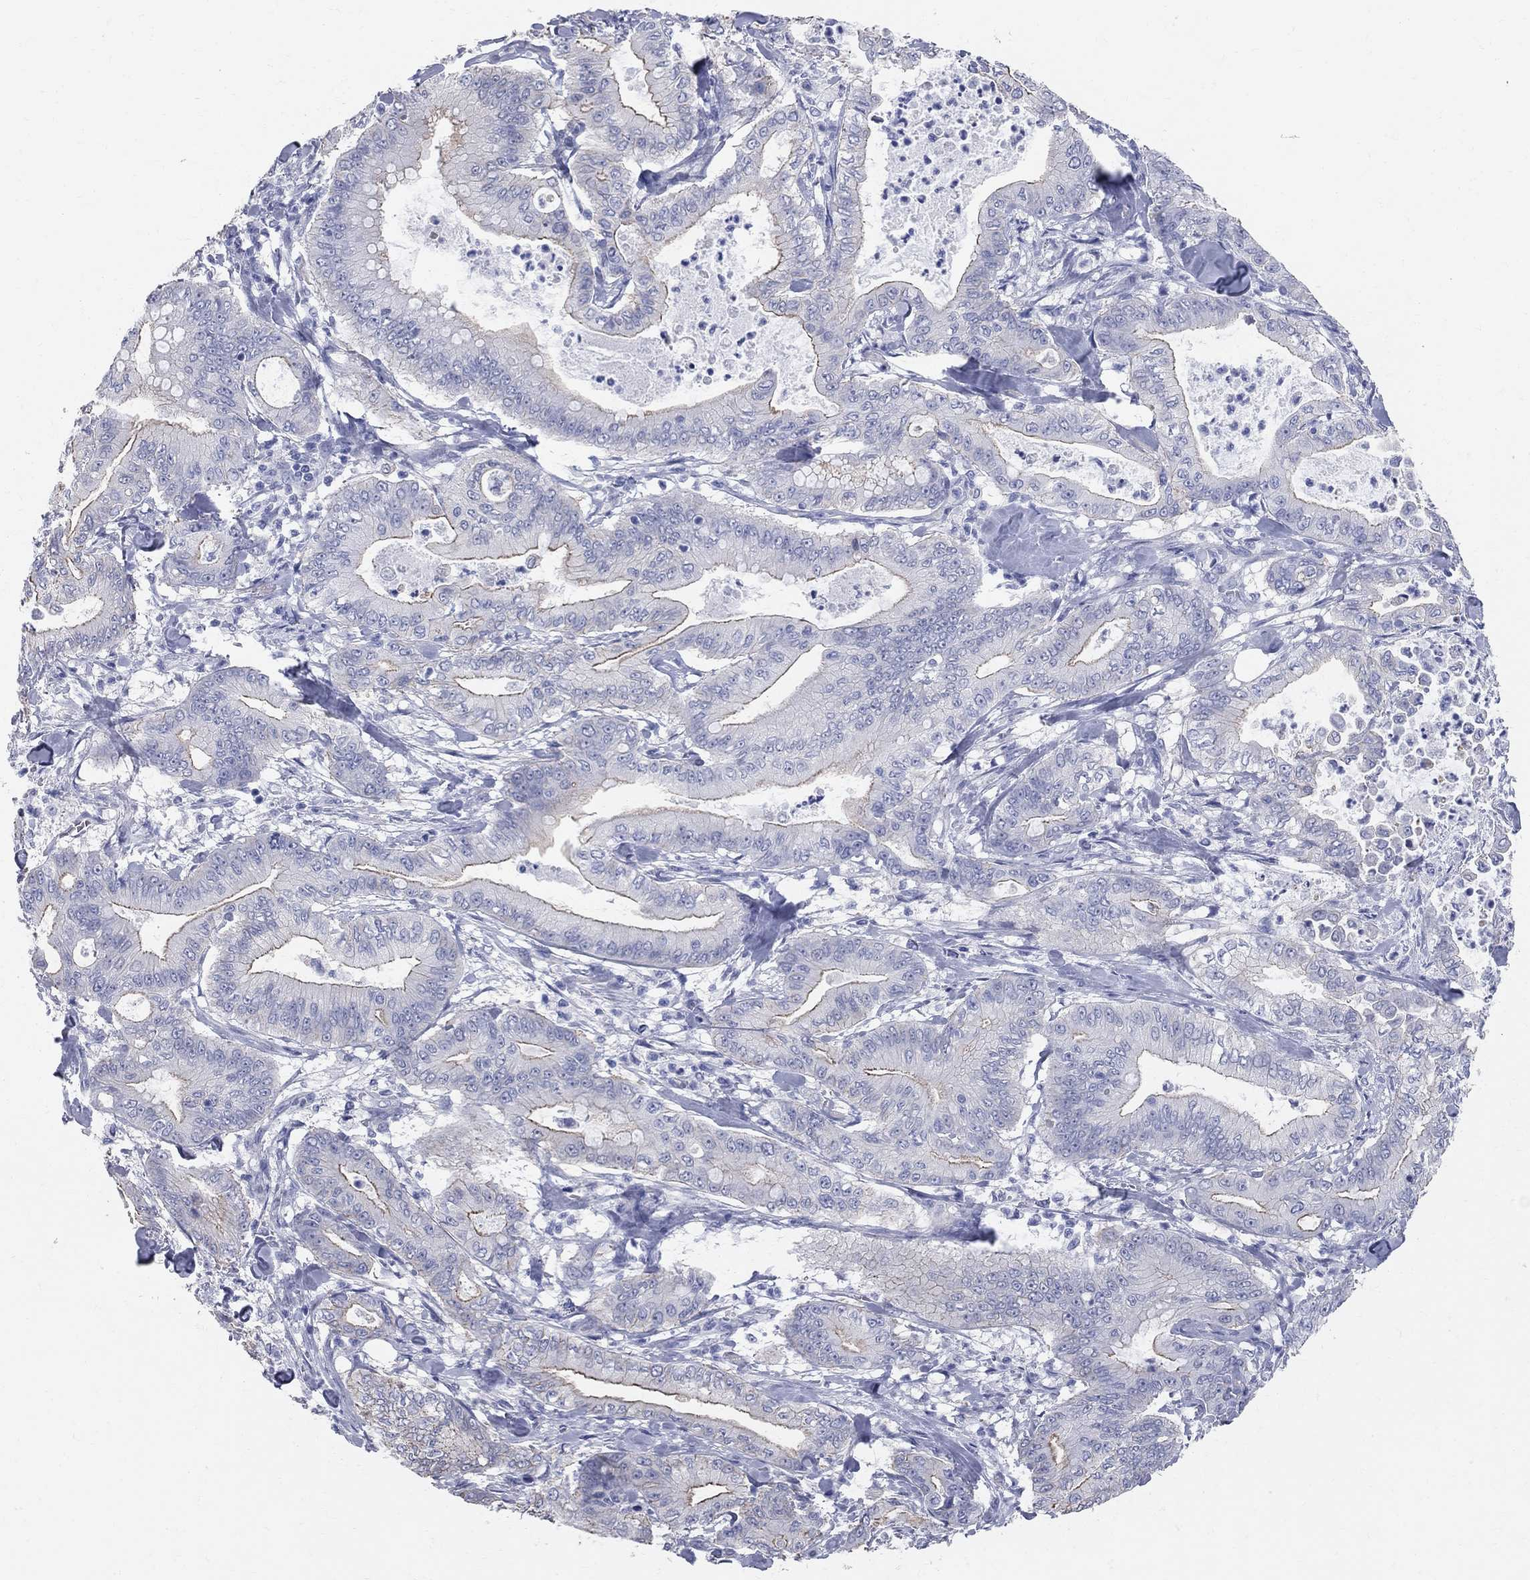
{"staining": {"intensity": "moderate", "quantity": "<25%", "location": "cytoplasmic/membranous"}, "tissue": "pancreatic cancer", "cell_type": "Tumor cells", "image_type": "cancer", "snomed": [{"axis": "morphology", "description": "Adenocarcinoma, NOS"}, {"axis": "topography", "description": "Pancreas"}], "caption": "DAB immunohistochemical staining of pancreatic cancer (adenocarcinoma) exhibits moderate cytoplasmic/membranous protein expression in approximately <25% of tumor cells.", "gene": "AOX1", "patient": {"sex": "male", "age": 71}}